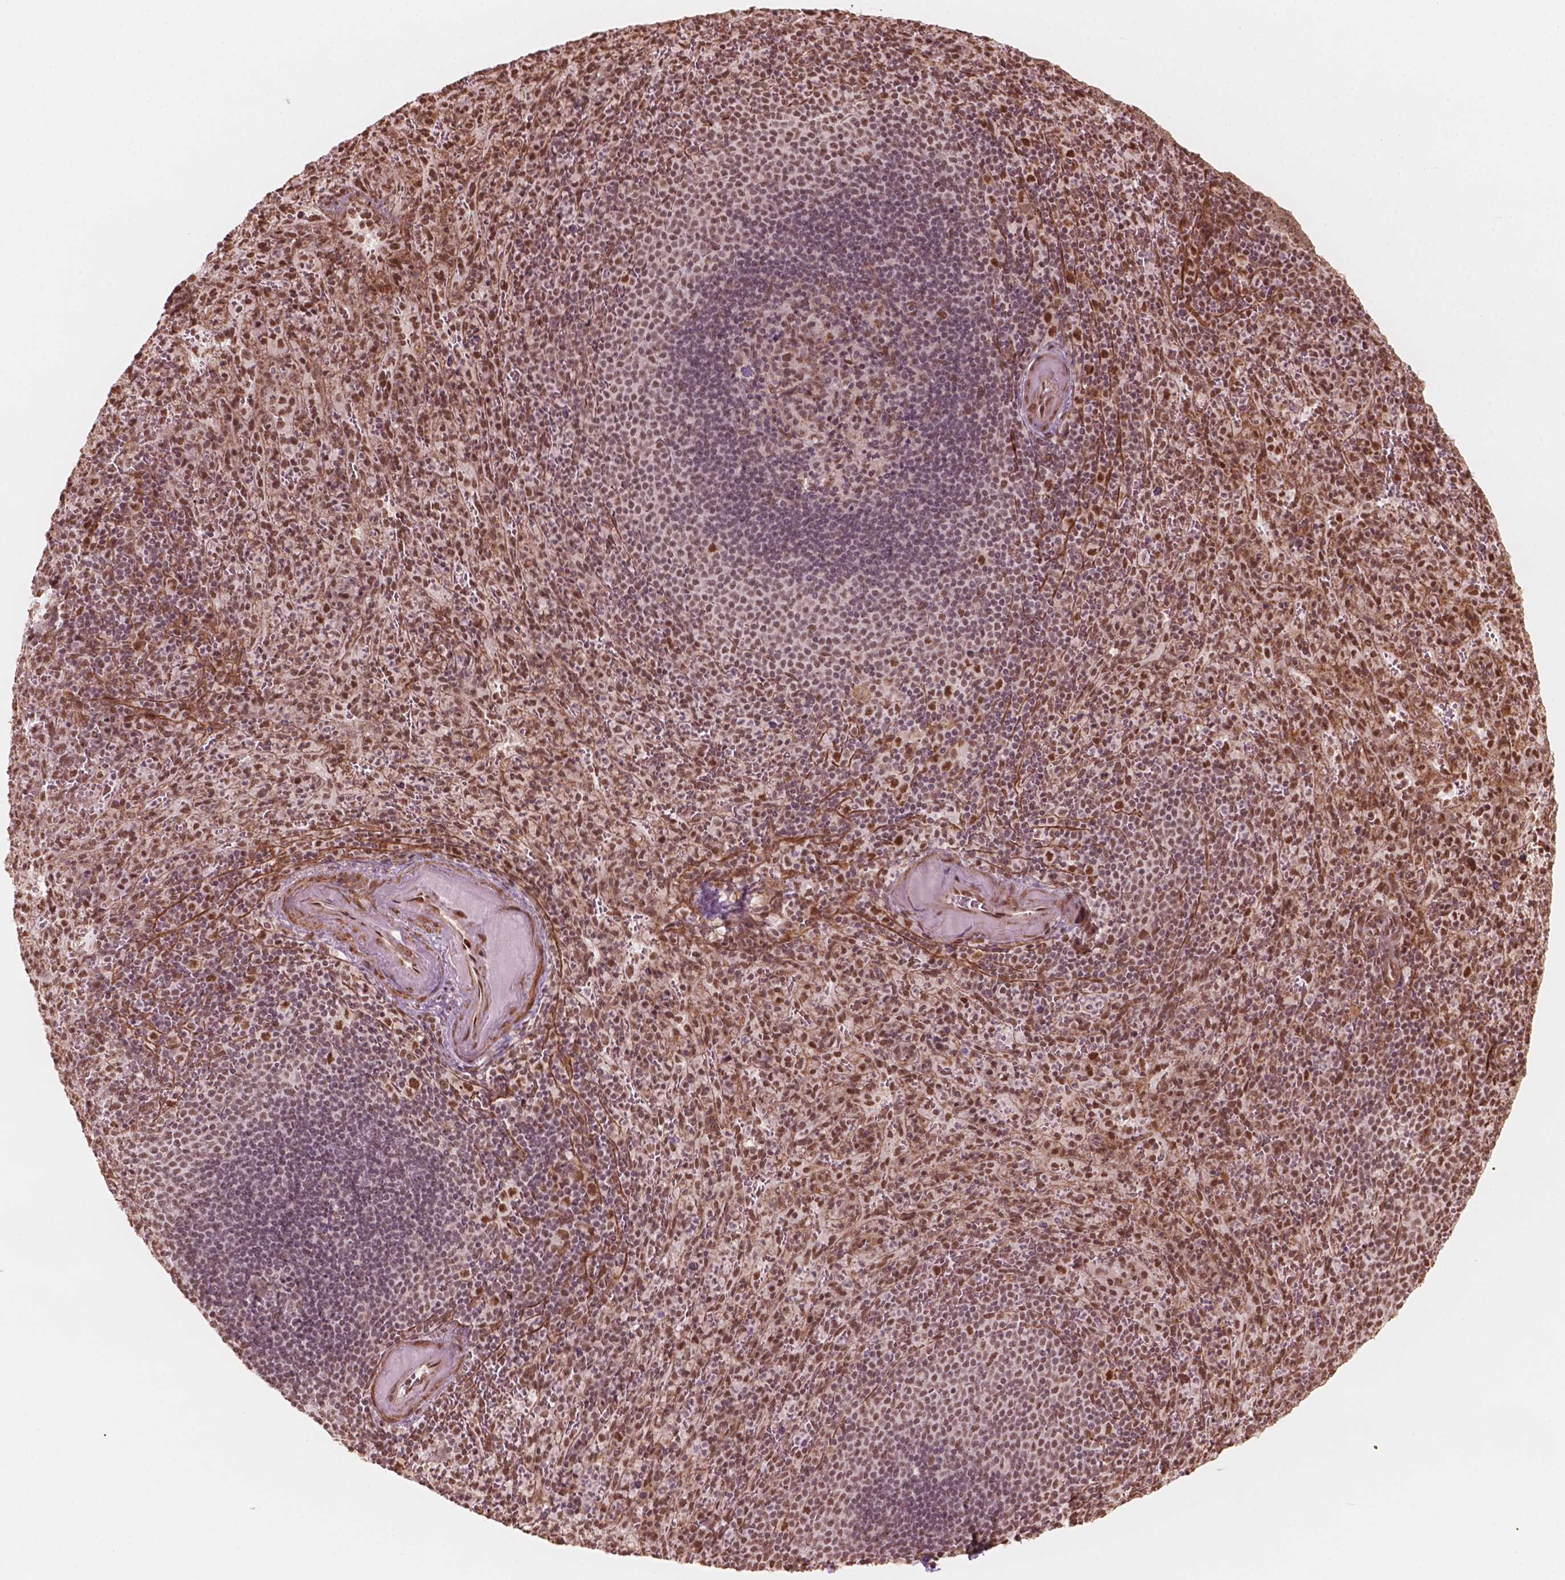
{"staining": {"intensity": "moderate", "quantity": ">75%", "location": "nuclear"}, "tissue": "spleen", "cell_type": "Cells in red pulp", "image_type": "normal", "snomed": [{"axis": "morphology", "description": "Normal tissue, NOS"}, {"axis": "topography", "description": "Spleen"}], "caption": "Immunohistochemistry micrograph of unremarkable human spleen stained for a protein (brown), which displays medium levels of moderate nuclear expression in approximately >75% of cells in red pulp.", "gene": "GTF3C5", "patient": {"sex": "male", "age": 57}}